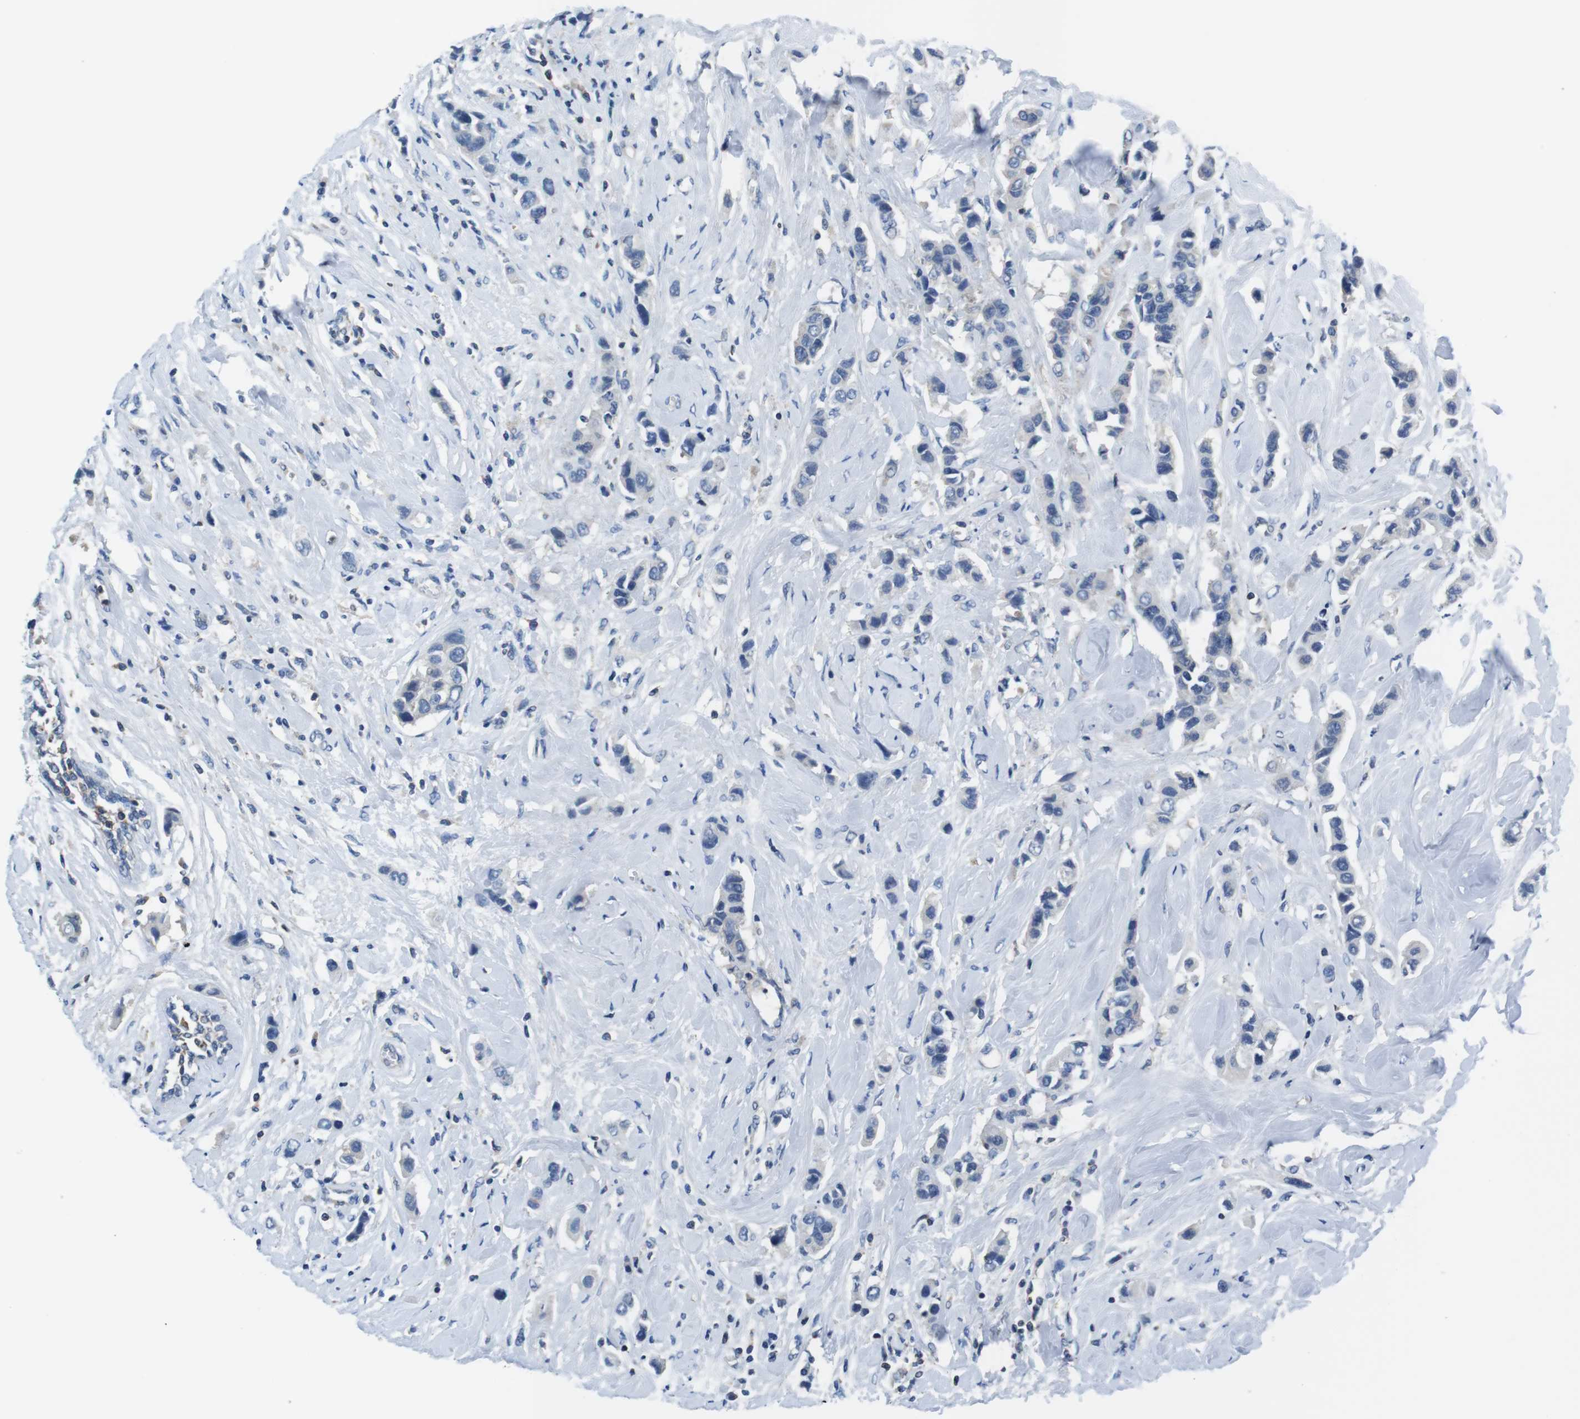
{"staining": {"intensity": "negative", "quantity": "none", "location": "none"}, "tissue": "breast cancer", "cell_type": "Tumor cells", "image_type": "cancer", "snomed": [{"axis": "morphology", "description": "Normal tissue, NOS"}, {"axis": "morphology", "description": "Duct carcinoma"}, {"axis": "topography", "description": "Breast"}], "caption": "Photomicrograph shows no significant protein positivity in tumor cells of breast cancer.", "gene": "PIK3CD", "patient": {"sex": "female", "age": 50}}